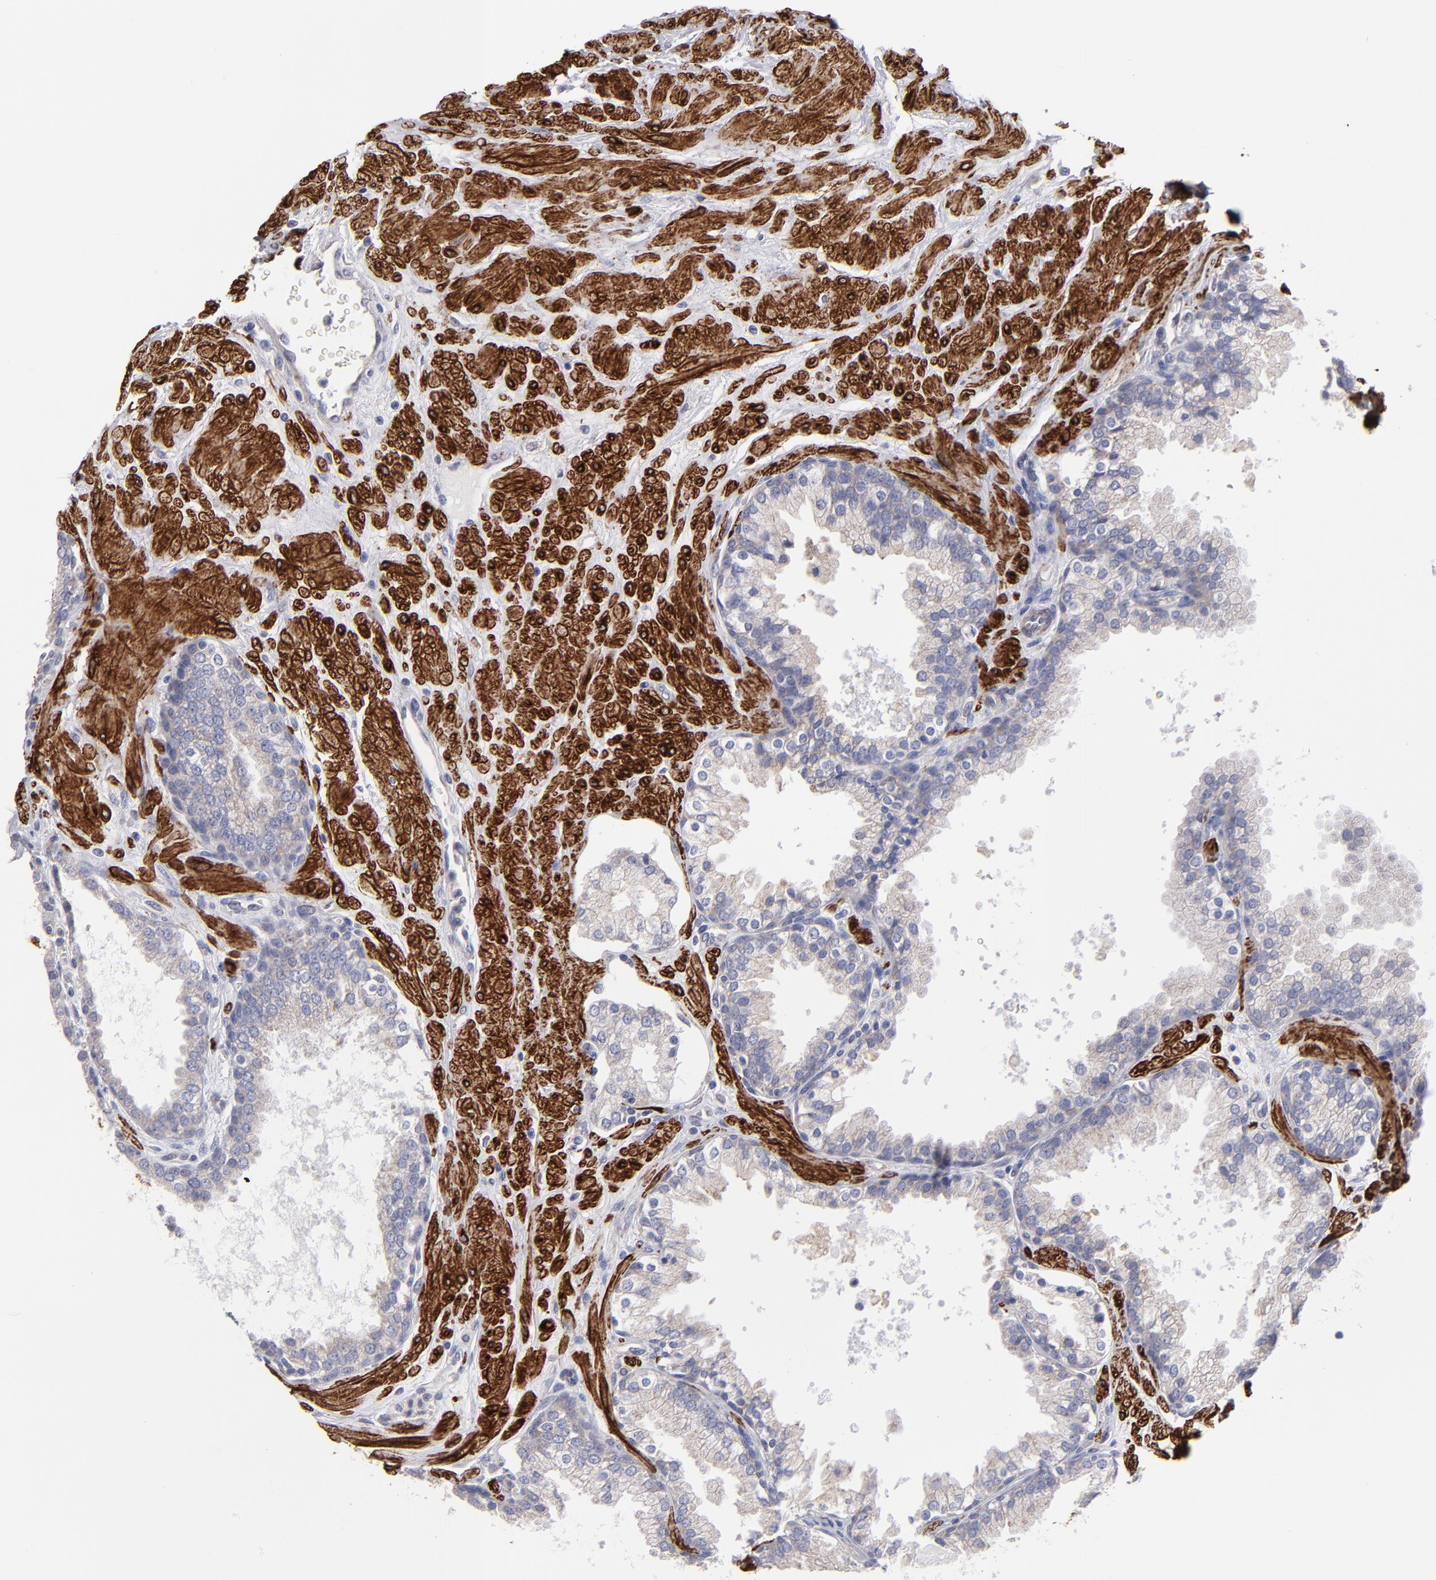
{"staining": {"intensity": "weak", "quantity": ">75%", "location": "cytoplasmic/membranous"}, "tissue": "prostate", "cell_type": "Glandular cells", "image_type": "normal", "snomed": [{"axis": "morphology", "description": "Normal tissue, NOS"}, {"axis": "topography", "description": "Prostate"}], "caption": "The micrograph reveals immunohistochemical staining of unremarkable prostate. There is weak cytoplasmic/membranous positivity is identified in approximately >75% of glandular cells.", "gene": "SLMAP", "patient": {"sex": "male", "age": 51}}